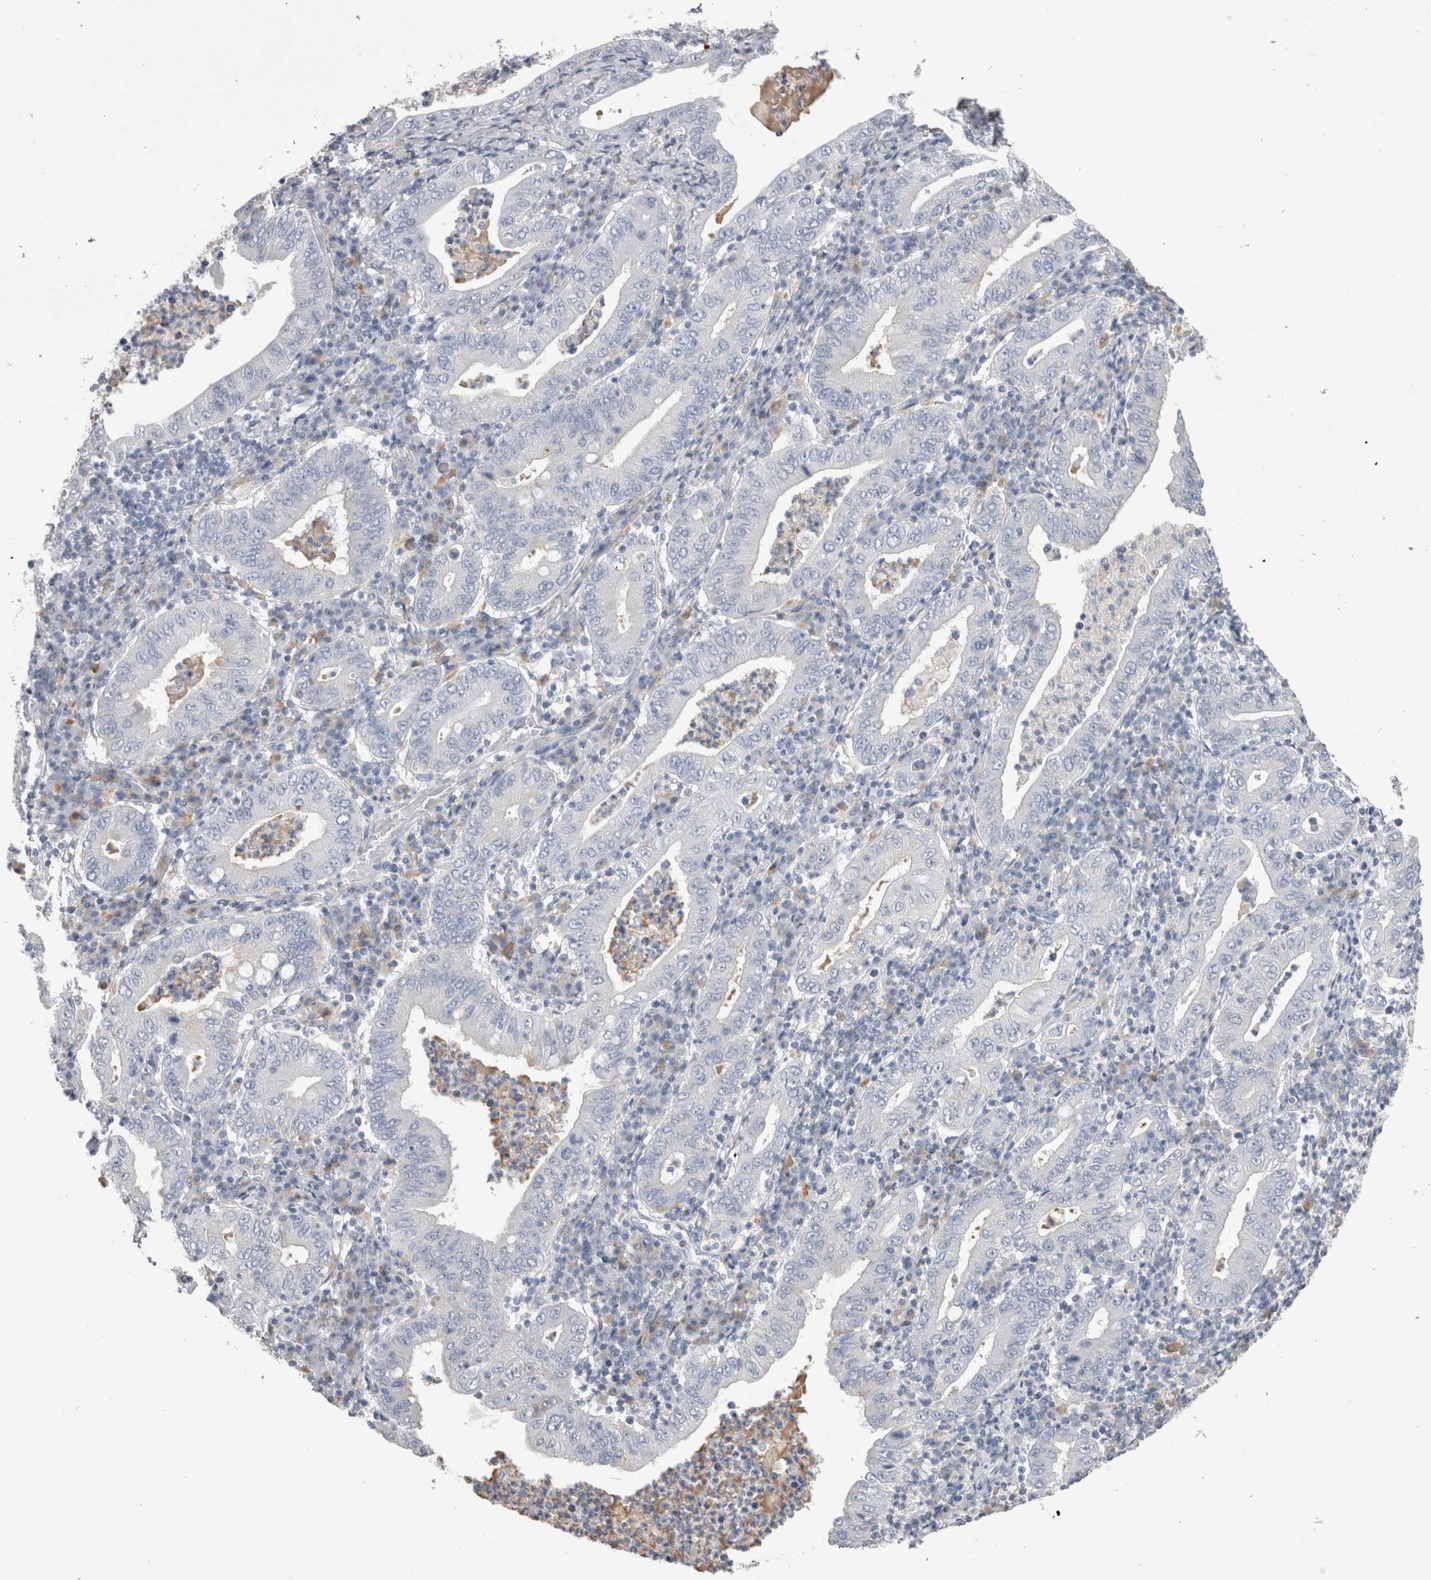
{"staining": {"intensity": "negative", "quantity": "none", "location": "none"}, "tissue": "stomach cancer", "cell_type": "Tumor cells", "image_type": "cancer", "snomed": [{"axis": "morphology", "description": "Normal tissue, NOS"}, {"axis": "morphology", "description": "Adenocarcinoma, NOS"}, {"axis": "topography", "description": "Esophagus"}, {"axis": "topography", "description": "Stomach, upper"}, {"axis": "topography", "description": "Peripheral nerve tissue"}], "caption": "DAB immunohistochemical staining of adenocarcinoma (stomach) shows no significant expression in tumor cells.", "gene": "EPDR1", "patient": {"sex": "male", "age": 62}}